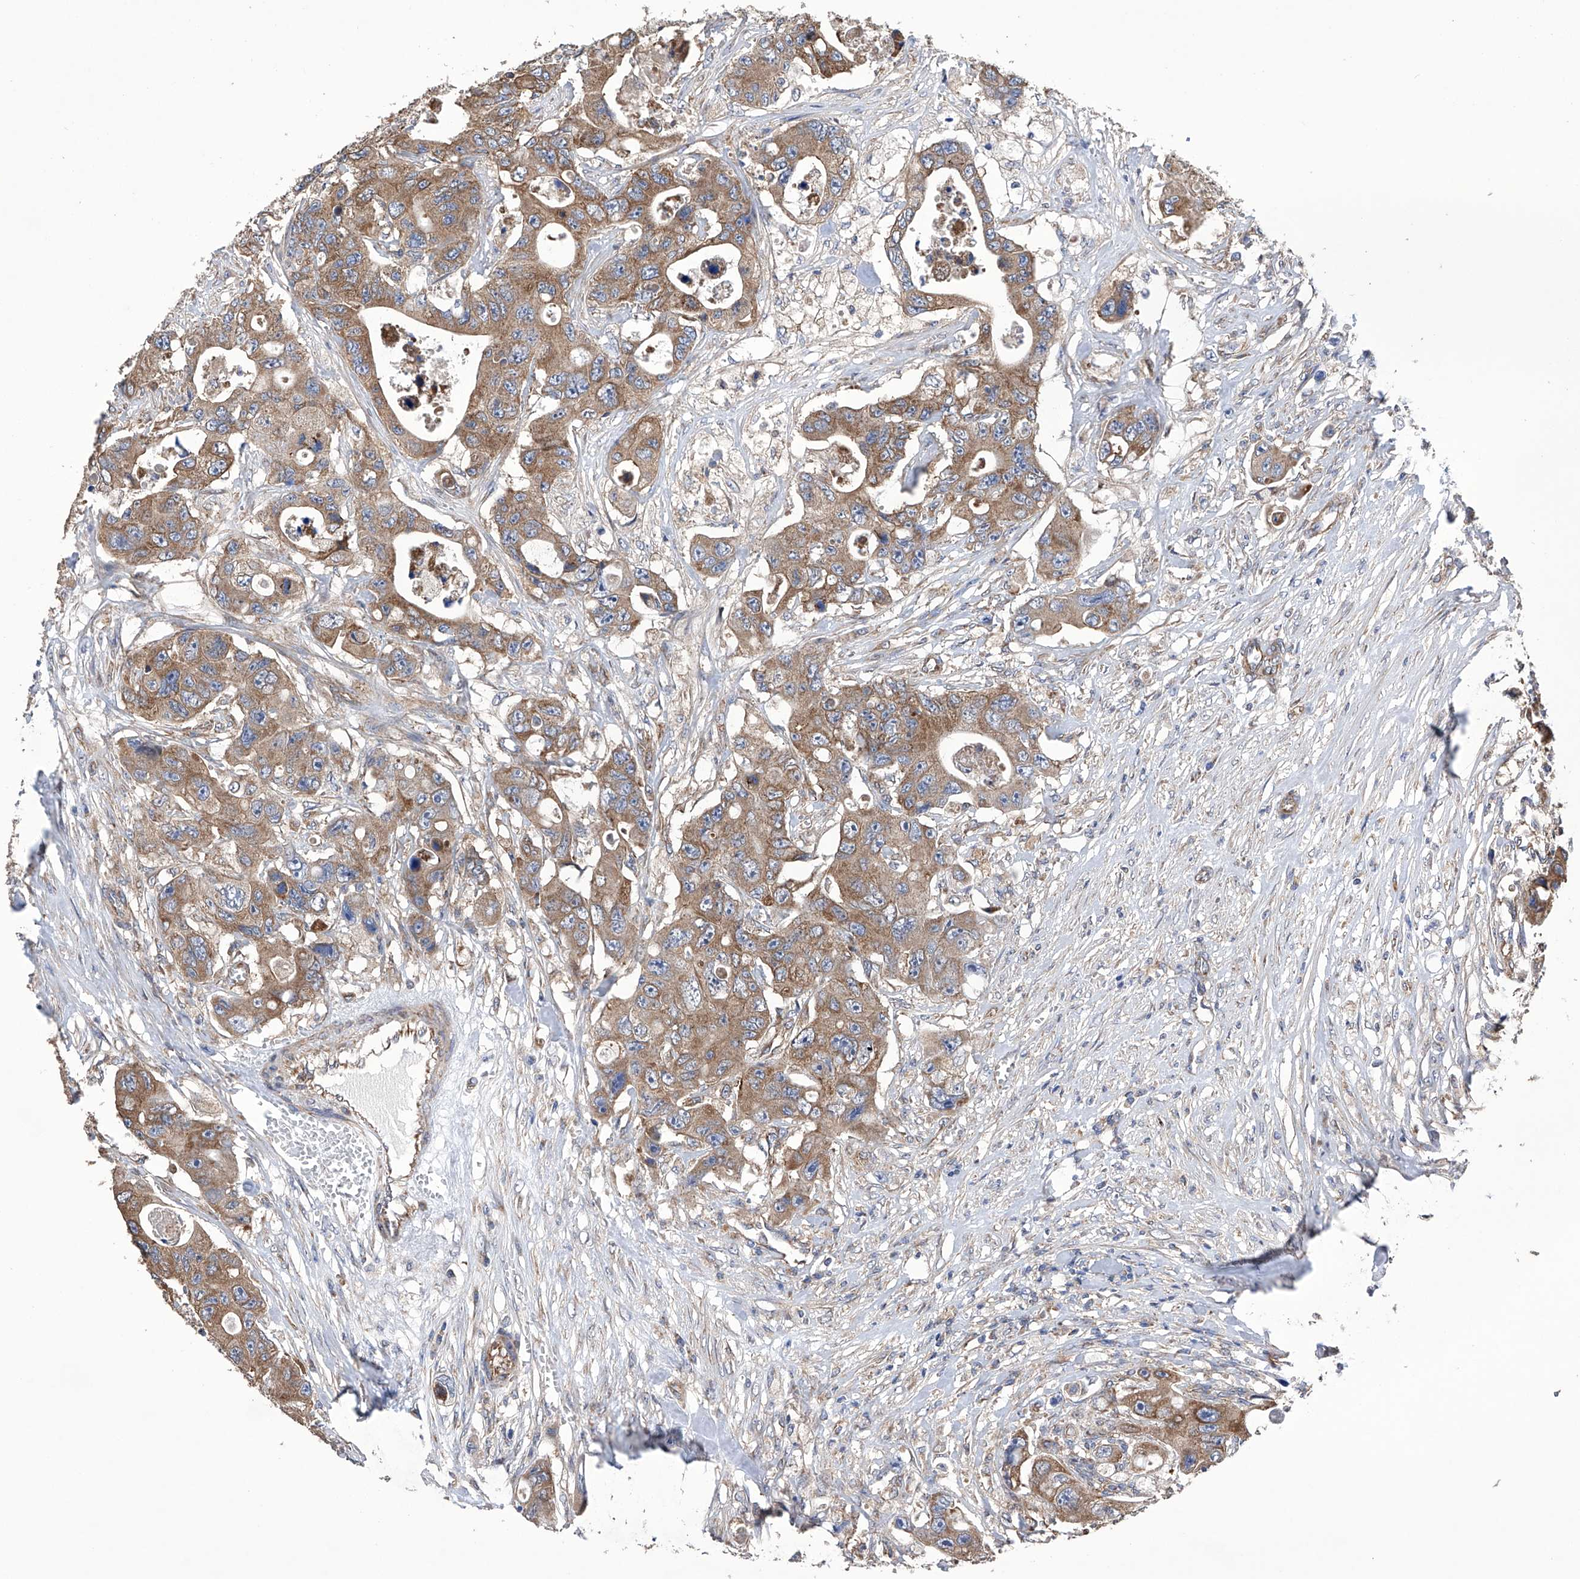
{"staining": {"intensity": "moderate", "quantity": ">75%", "location": "cytoplasmic/membranous"}, "tissue": "colorectal cancer", "cell_type": "Tumor cells", "image_type": "cancer", "snomed": [{"axis": "morphology", "description": "Adenocarcinoma, NOS"}, {"axis": "topography", "description": "Colon"}], "caption": "Human colorectal adenocarcinoma stained for a protein (brown) reveals moderate cytoplasmic/membranous positive positivity in approximately >75% of tumor cells.", "gene": "EFCAB2", "patient": {"sex": "female", "age": 46}}